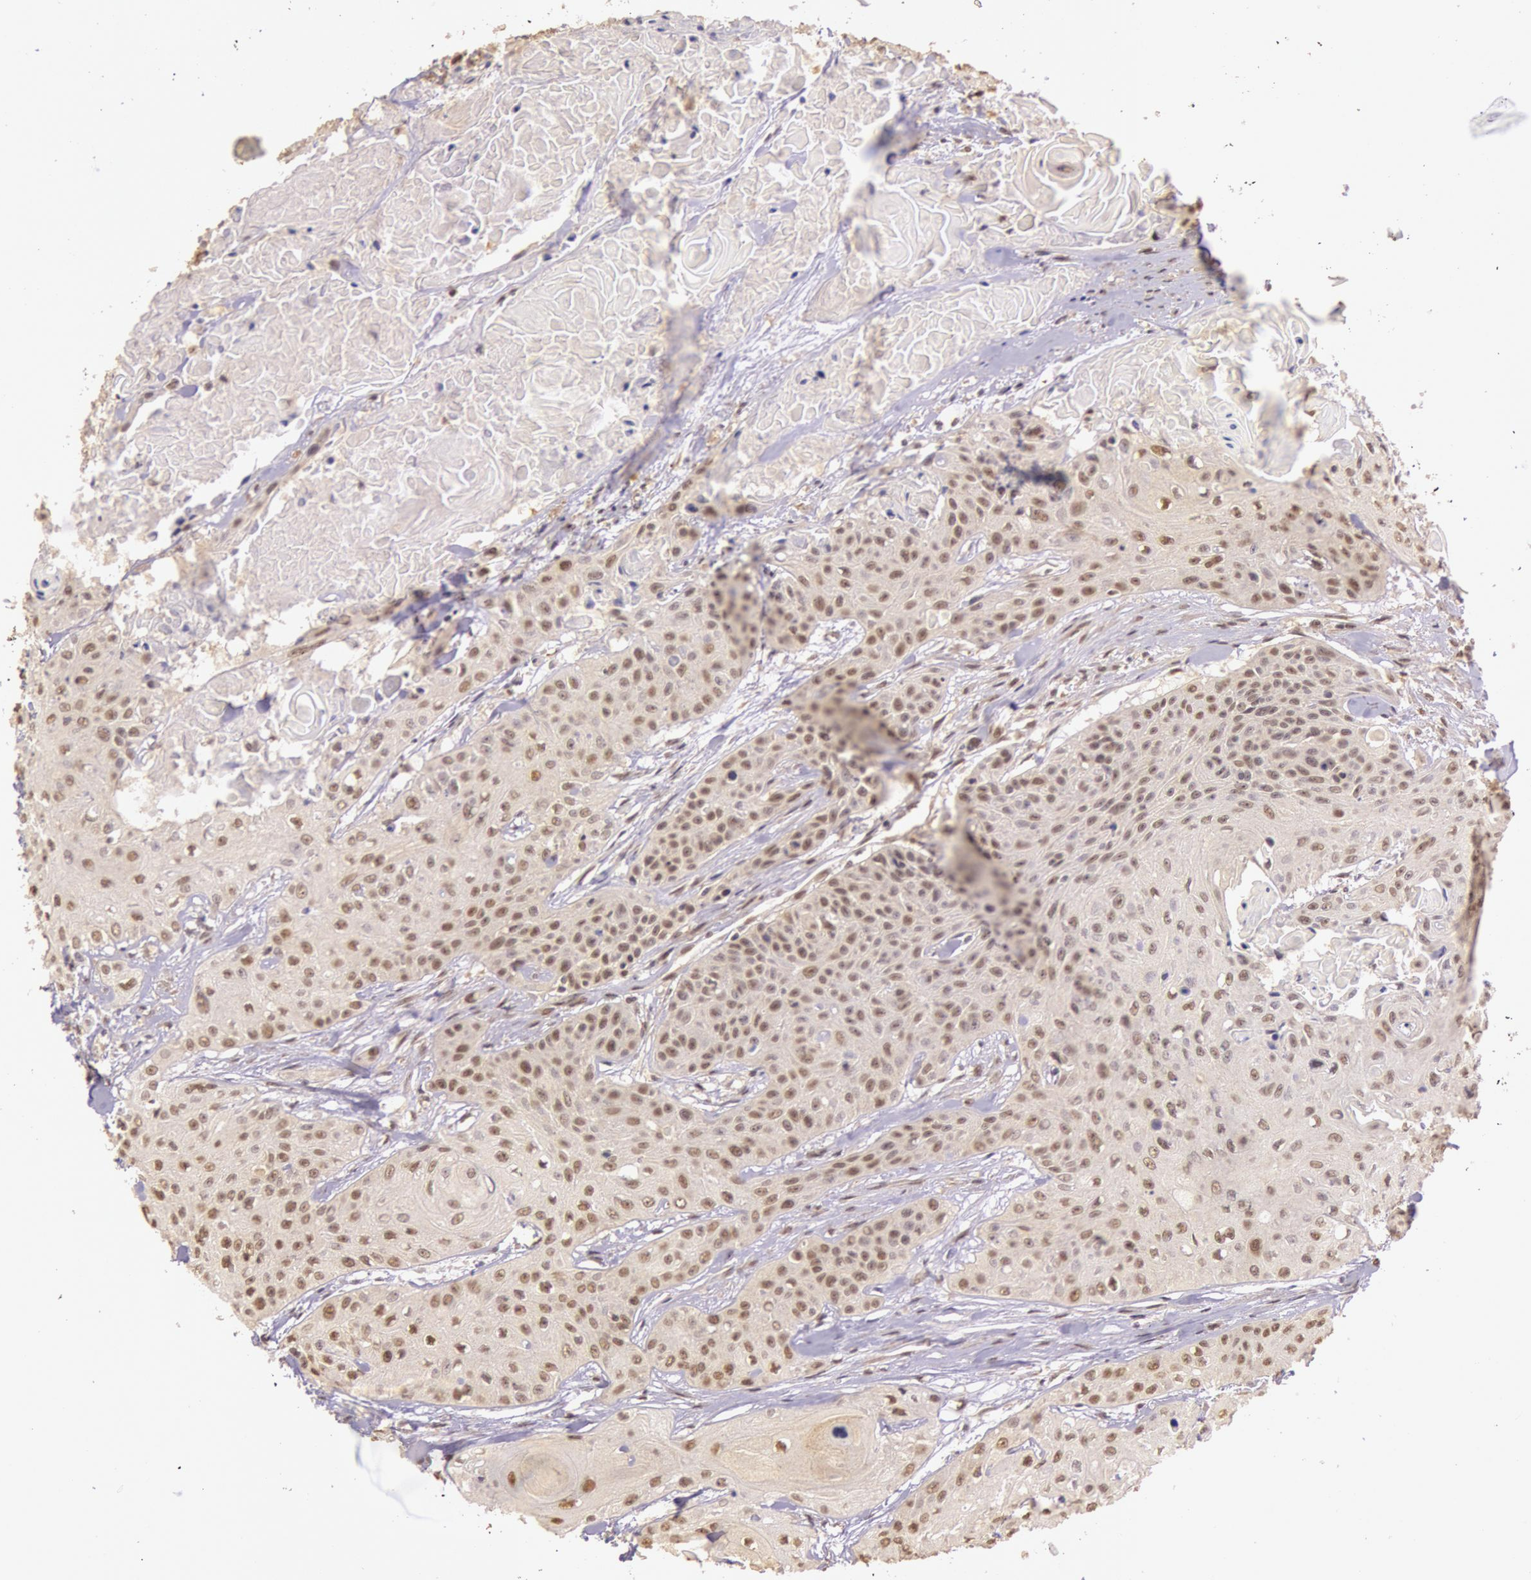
{"staining": {"intensity": "moderate", "quantity": "25%-75%", "location": "cytoplasmic/membranous,nuclear"}, "tissue": "head and neck cancer", "cell_type": "Tumor cells", "image_type": "cancer", "snomed": [{"axis": "morphology", "description": "Squamous cell carcinoma, NOS"}, {"axis": "morphology", "description": "Squamous cell carcinoma, metastatic, NOS"}, {"axis": "topography", "description": "Lymph node"}, {"axis": "topography", "description": "Salivary gland"}, {"axis": "topography", "description": "Head-Neck"}], "caption": "This histopathology image shows immunohistochemistry (IHC) staining of head and neck cancer (squamous cell carcinoma), with medium moderate cytoplasmic/membranous and nuclear positivity in about 25%-75% of tumor cells.", "gene": "RTL10", "patient": {"sex": "female", "age": 74}}